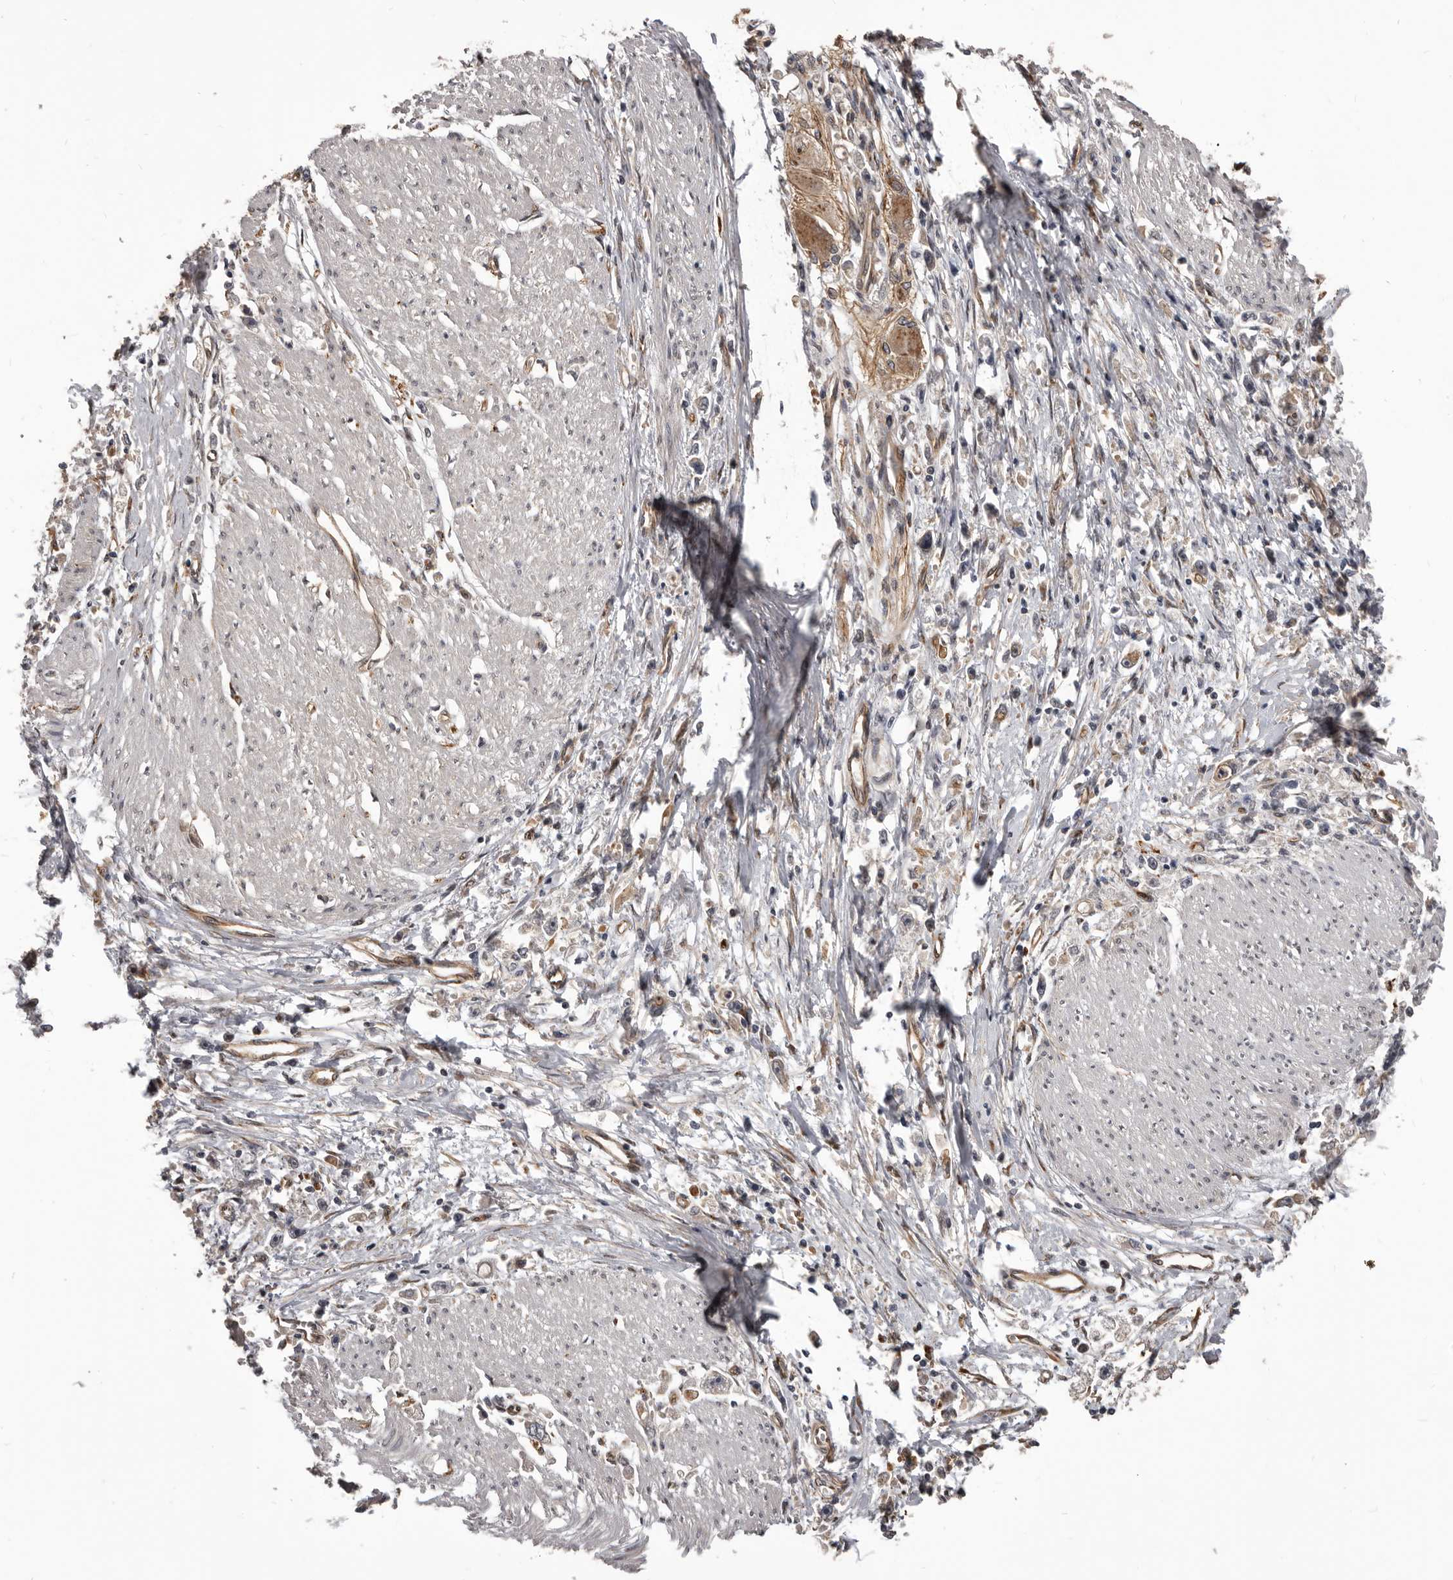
{"staining": {"intensity": "weak", "quantity": "<25%", "location": "cytoplasmic/membranous"}, "tissue": "stomach cancer", "cell_type": "Tumor cells", "image_type": "cancer", "snomed": [{"axis": "morphology", "description": "Adenocarcinoma, NOS"}, {"axis": "topography", "description": "Stomach"}], "caption": "Tumor cells are negative for protein expression in human adenocarcinoma (stomach).", "gene": "ADAMTS20", "patient": {"sex": "female", "age": 59}}